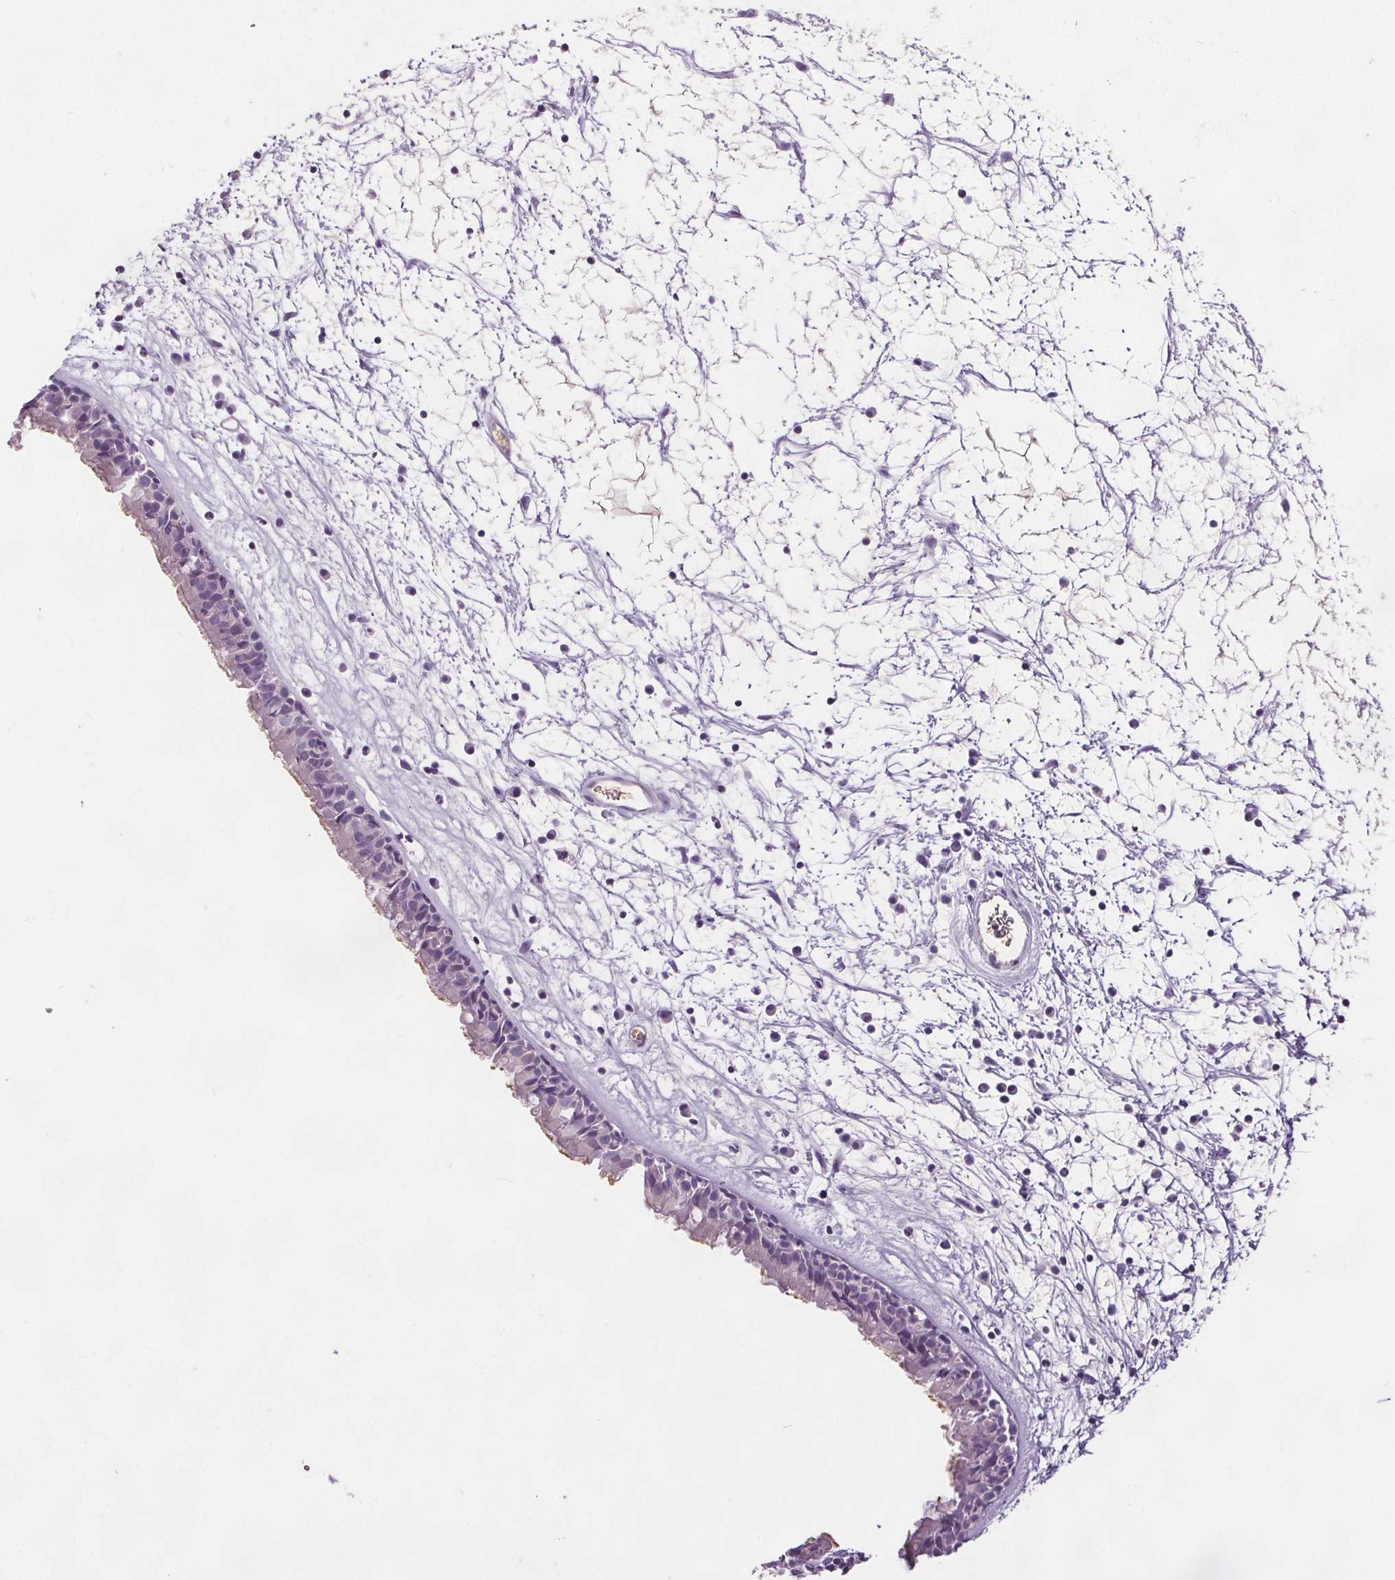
{"staining": {"intensity": "negative", "quantity": "none", "location": "none"}, "tissue": "nasopharynx", "cell_type": "Respiratory epithelial cells", "image_type": "normal", "snomed": [{"axis": "morphology", "description": "Normal tissue, NOS"}, {"axis": "topography", "description": "Nasopharynx"}], "caption": "IHC of unremarkable nasopharynx displays no staining in respiratory epithelial cells.", "gene": "CD5L", "patient": {"sex": "male", "age": 24}}